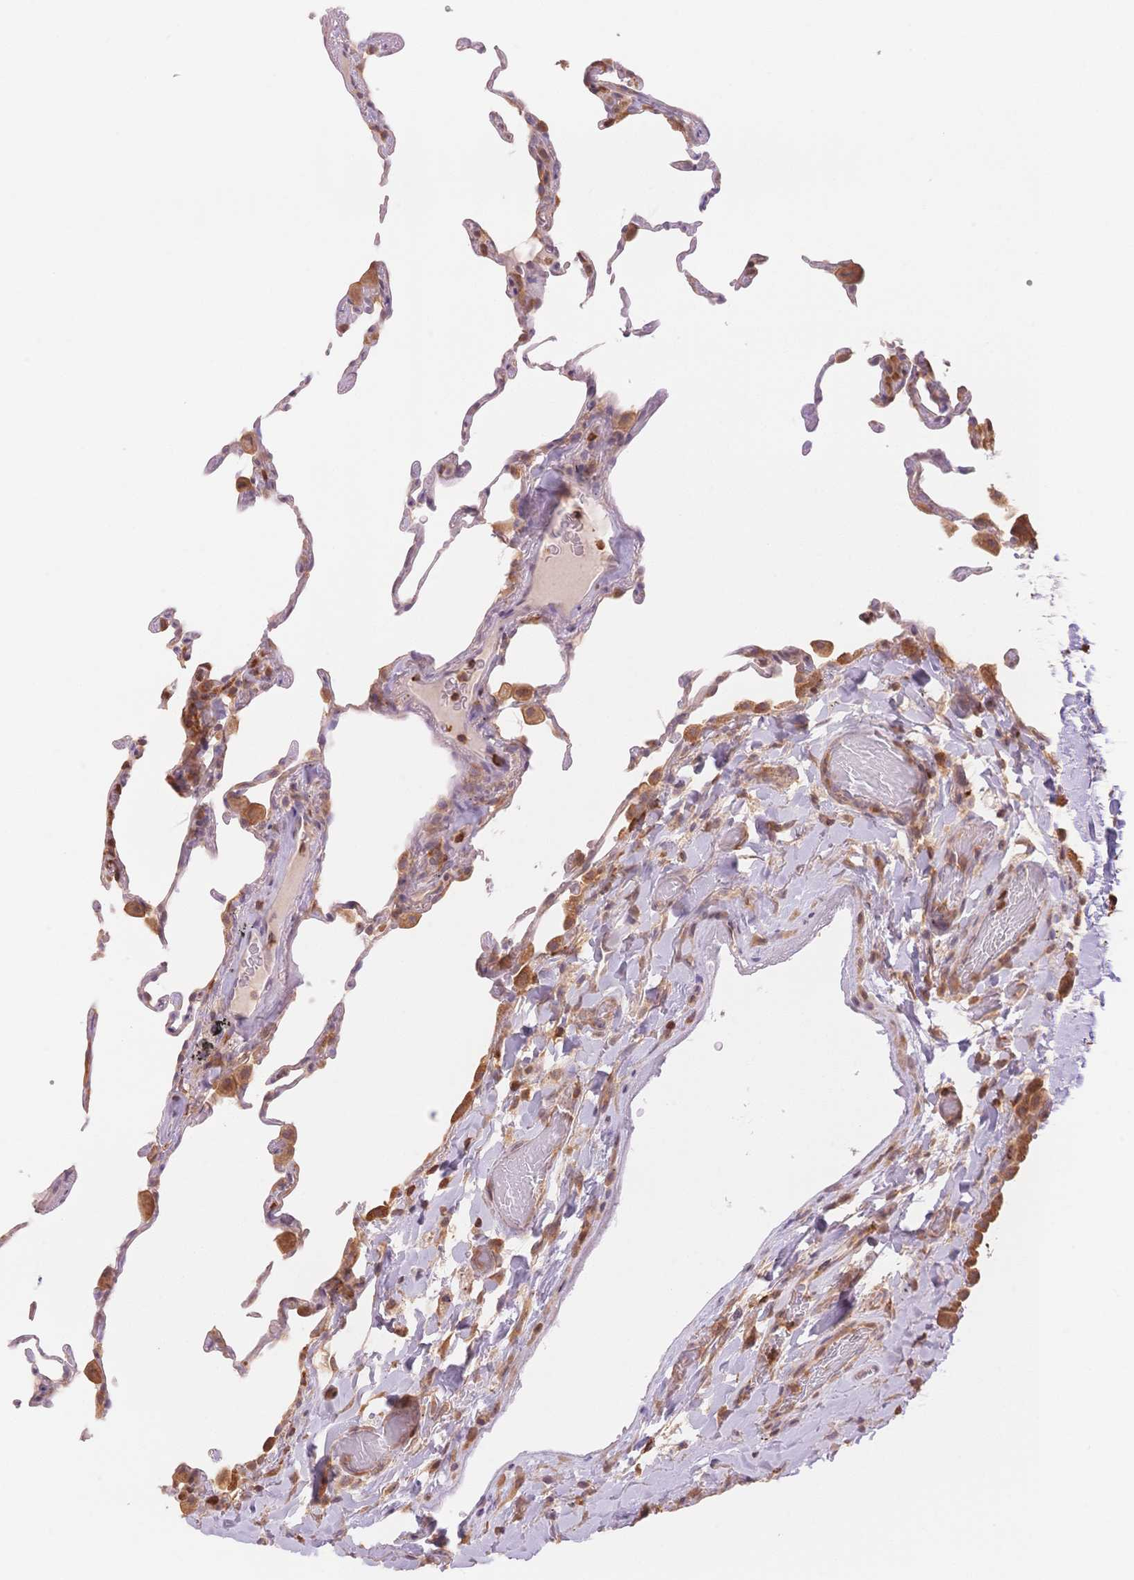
{"staining": {"intensity": "moderate", "quantity": "<25%", "location": "cytoplasmic/membranous"}, "tissue": "lung", "cell_type": "Alveolar cells", "image_type": "normal", "snomed": [{"axis": "morphology", "description": "Normal tissue, NOS"}, {"axis": "topography", "description": "Lung"}], "caption": "IHC of unremarkable lung exhibits low levels of moderate cytoplasmic/membranous staining in approximately <25% of alveolar cells. The staining was performed using DAB (3,3'-diaminobenzidine) to visualize the protein expression in brown, while the nuclei were stained in blue with hematoxylin (Magnification: 20x).", "gene": "STK39", "patient": {"sex": "female", "age": 57}}